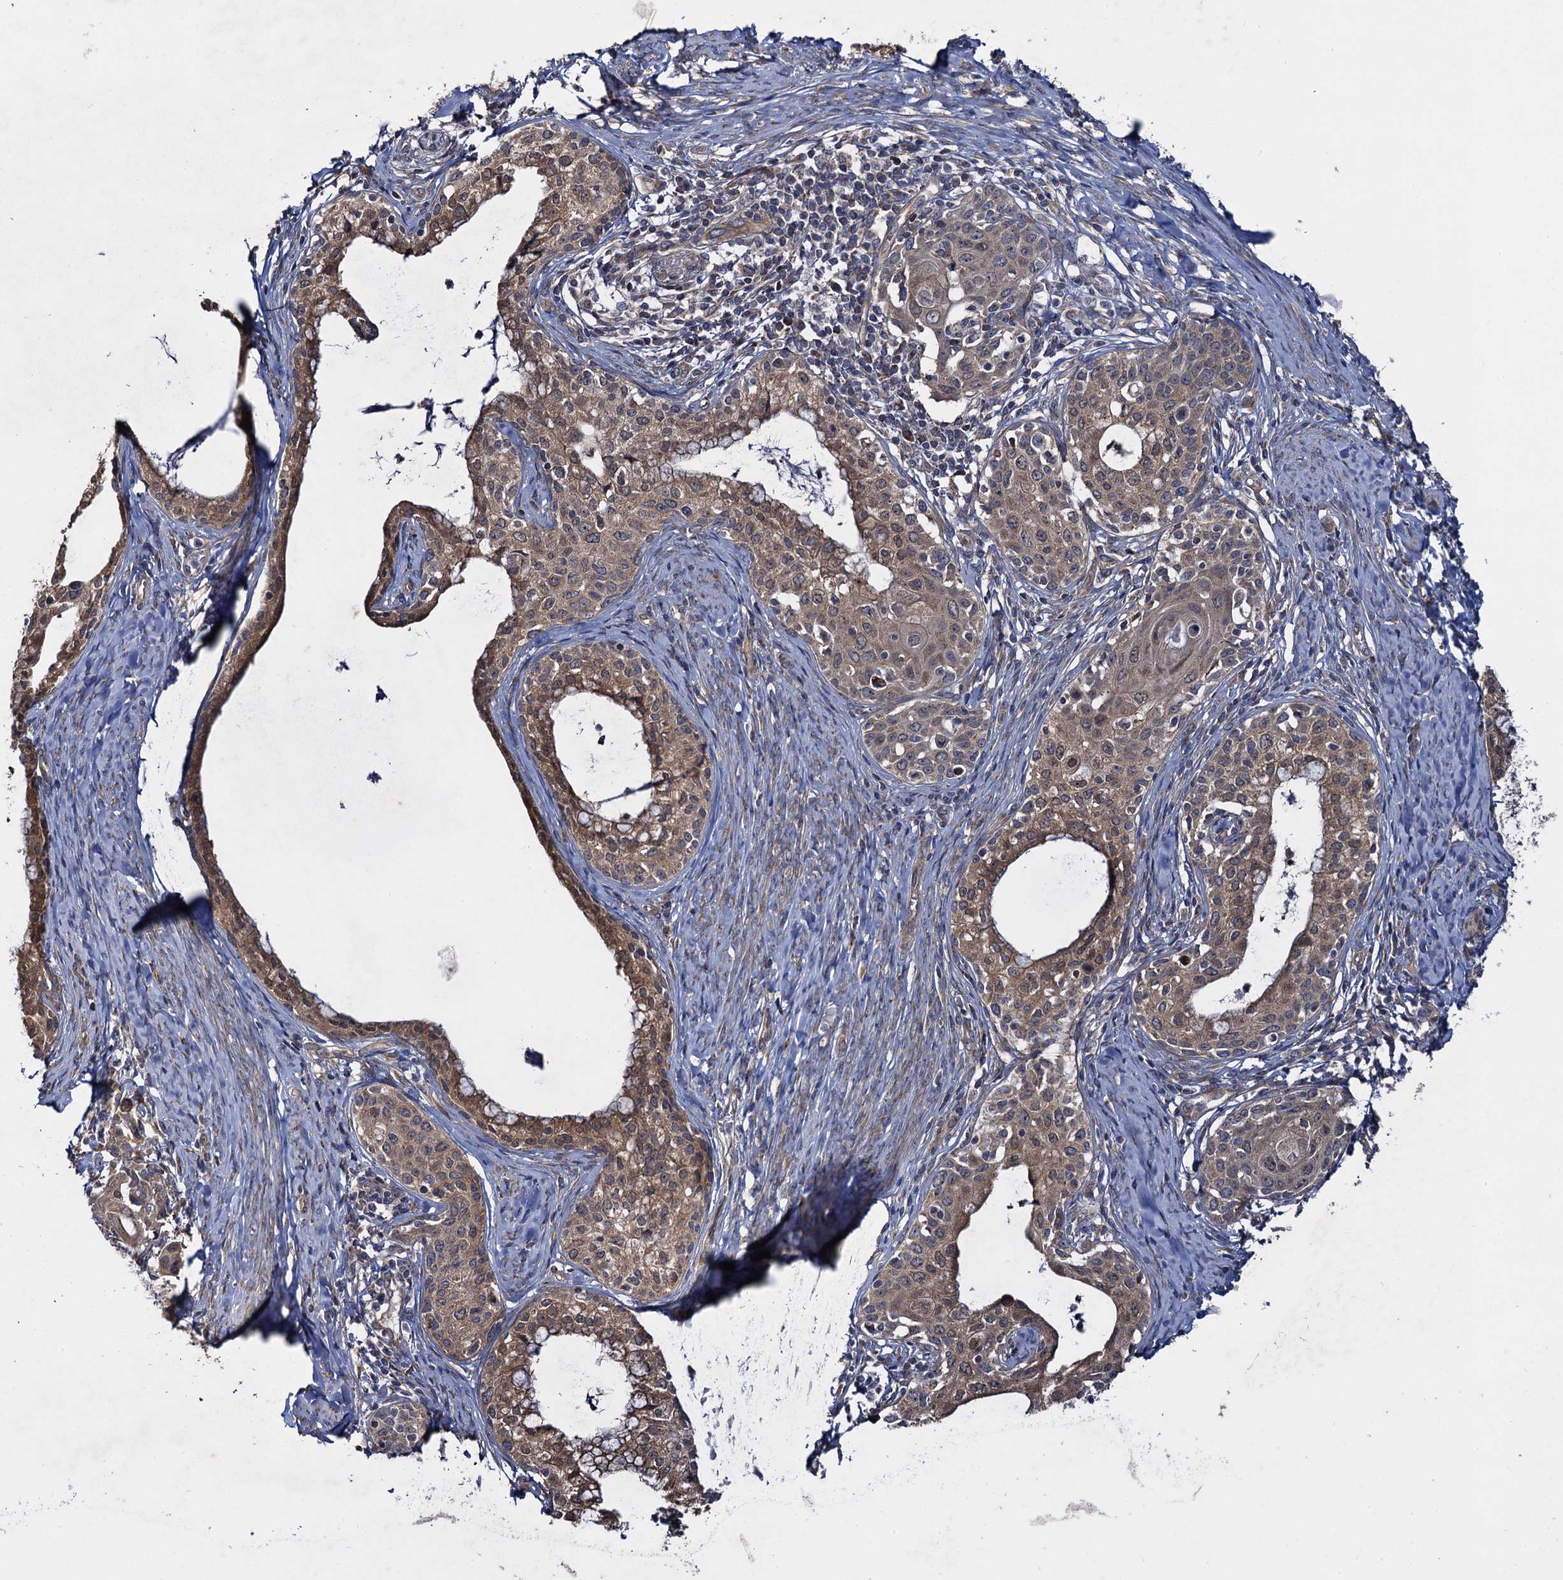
{"staining": {"intensity": "moderate", "quantity": ">75%", "location": "cytoplasmic/membranous"}, "tissue": "cervical cancer", "cell_type": "Tumor cells", "image_type": "cancer", "snomed": [{"axis": "morphology", "description": "Squamous cell carcinoma, NOS"}, {"axis": "morphology", "description": "Adenocarcinoma, NOS"}, {"axis": "topography", "description": "Cervix"}], "caption": "IHC (DAB) staining of human adenocarcinoma (cervical) demonstrates moderate cytoplasmic/membranous protein expression in approximately >75% of tumor cells.", "gene": "HAUS1", "patient": {"sex": "female", "age": 52}}